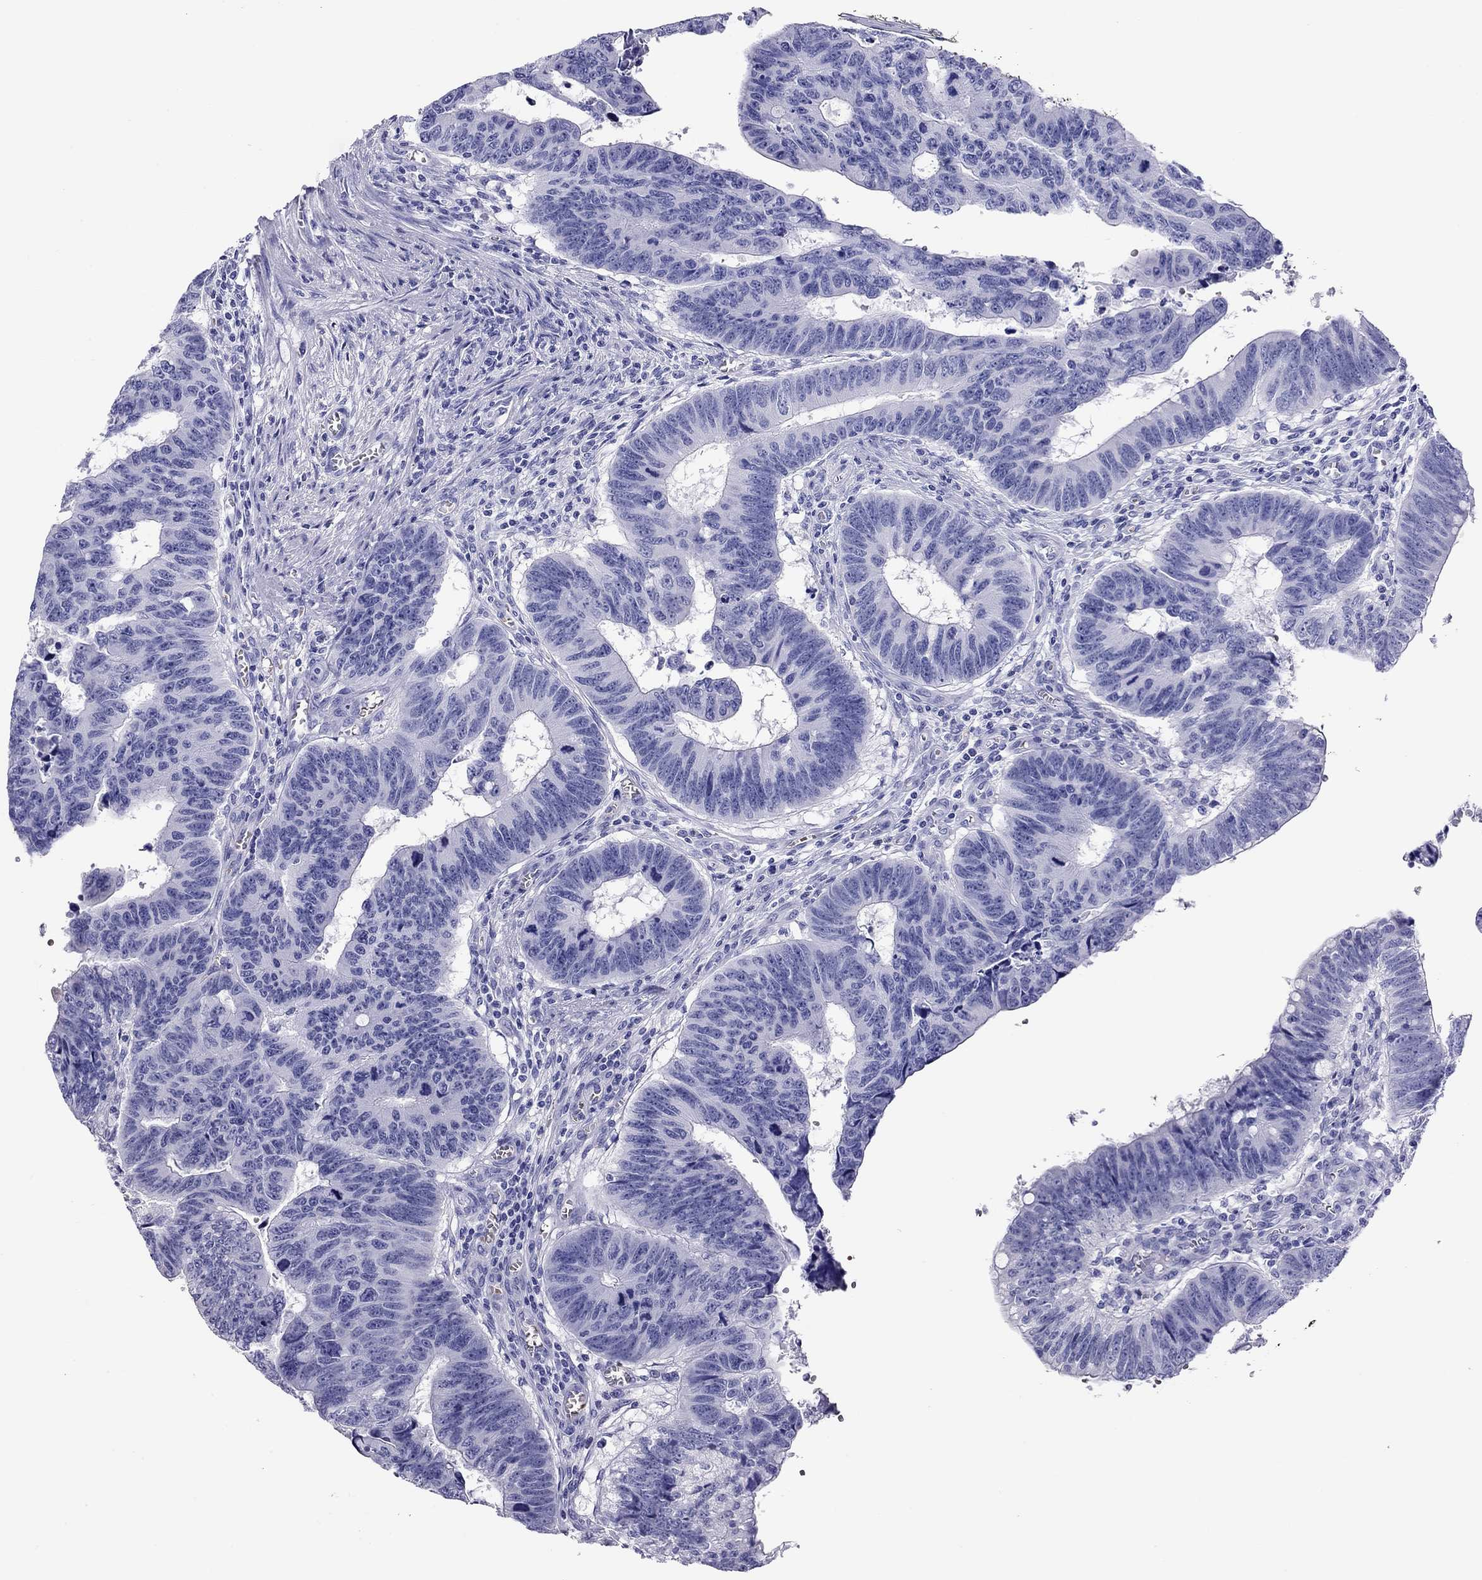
{"staining": {"intensity": "negative", "quantity": "none", "location": "none"}, "tissue": "colorectal cancer", "cell_type": "Tumor cells", "image_type": "cancer", "snomed": [{"axis": "morphology", "description": "Adenocarcinoma, NOS"}, {"axis": "topography", "description": "Appendix"}, {"axis": "topography", "description": "Colon"}, {"axis": "topography", "description": "Cecum"}, {"axis": "topography", "description": "Colon asc"}], "caption": "High magnification brightfield microscopy of colorectal cancer (adenocarcinoma) stained with DAB (brown) and counterstained with hematoxylin (blue): tumor cells show no significant positivity.", "gene": "PTPRN", "patient": {"sex": "female", "age": 85}}